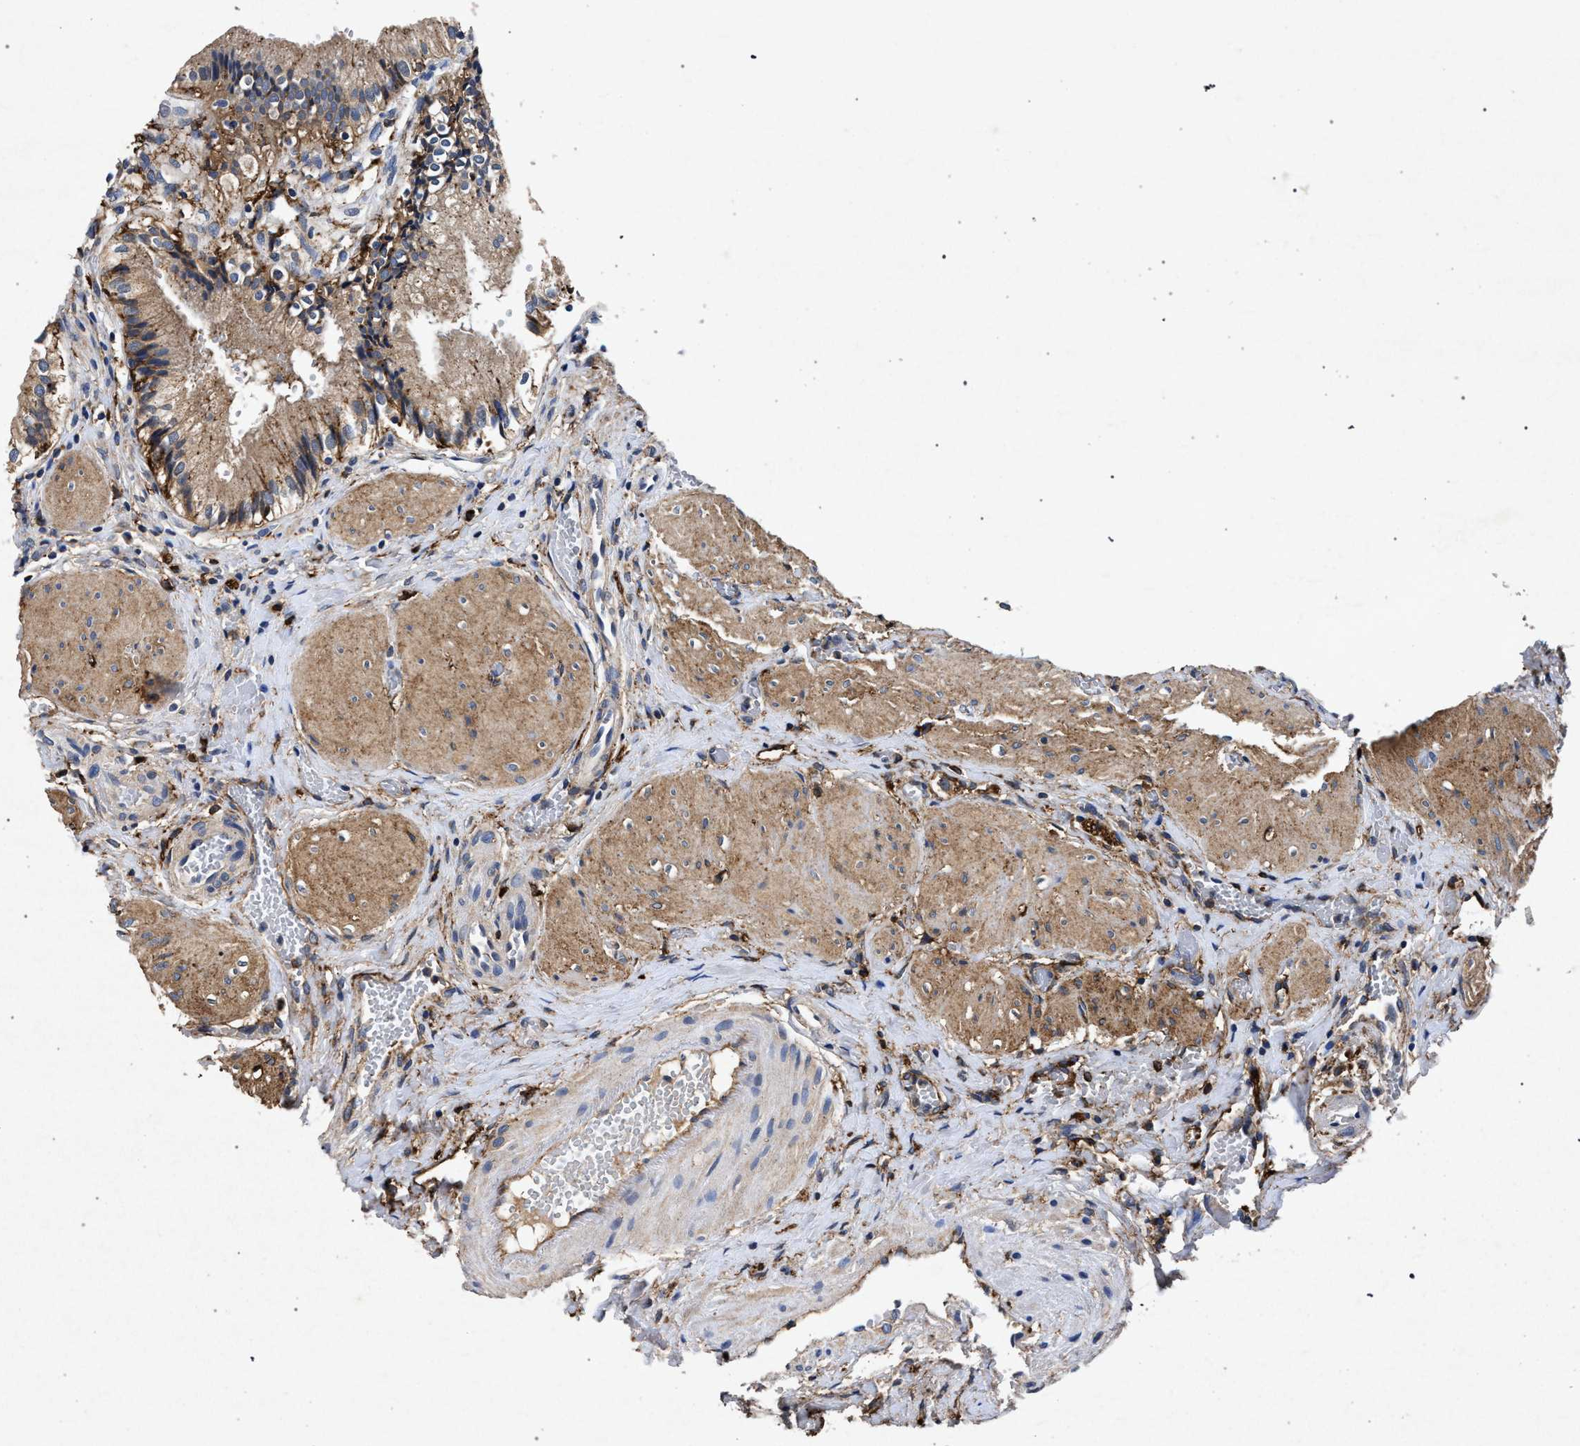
{"staining": {"intensity": "moderate", "quantity": ">75%", "location": "cytoplasmic/membranous"}, "tissue": "gallbladder", "cell_type": "Glandular cells", "image_type": "normal", "snomed": [{"axis": "morphology", "description": "Normal tissue, NOS"}, {"axis": "topography", "description": "Gallbladder"}], "caption": "High-power microscopy captured an IHC photomicrograph of unremarkable gallbladder, revealing moderate cytoplasmic/membranous expression in about >75% of glandular cells. (Stains: DAB in brown, nuclei in blue, Microscopy: brightfield microscopy at high magnification).", "gene": "MARCKS", "patient": {"sex": "male", "age": 65}}